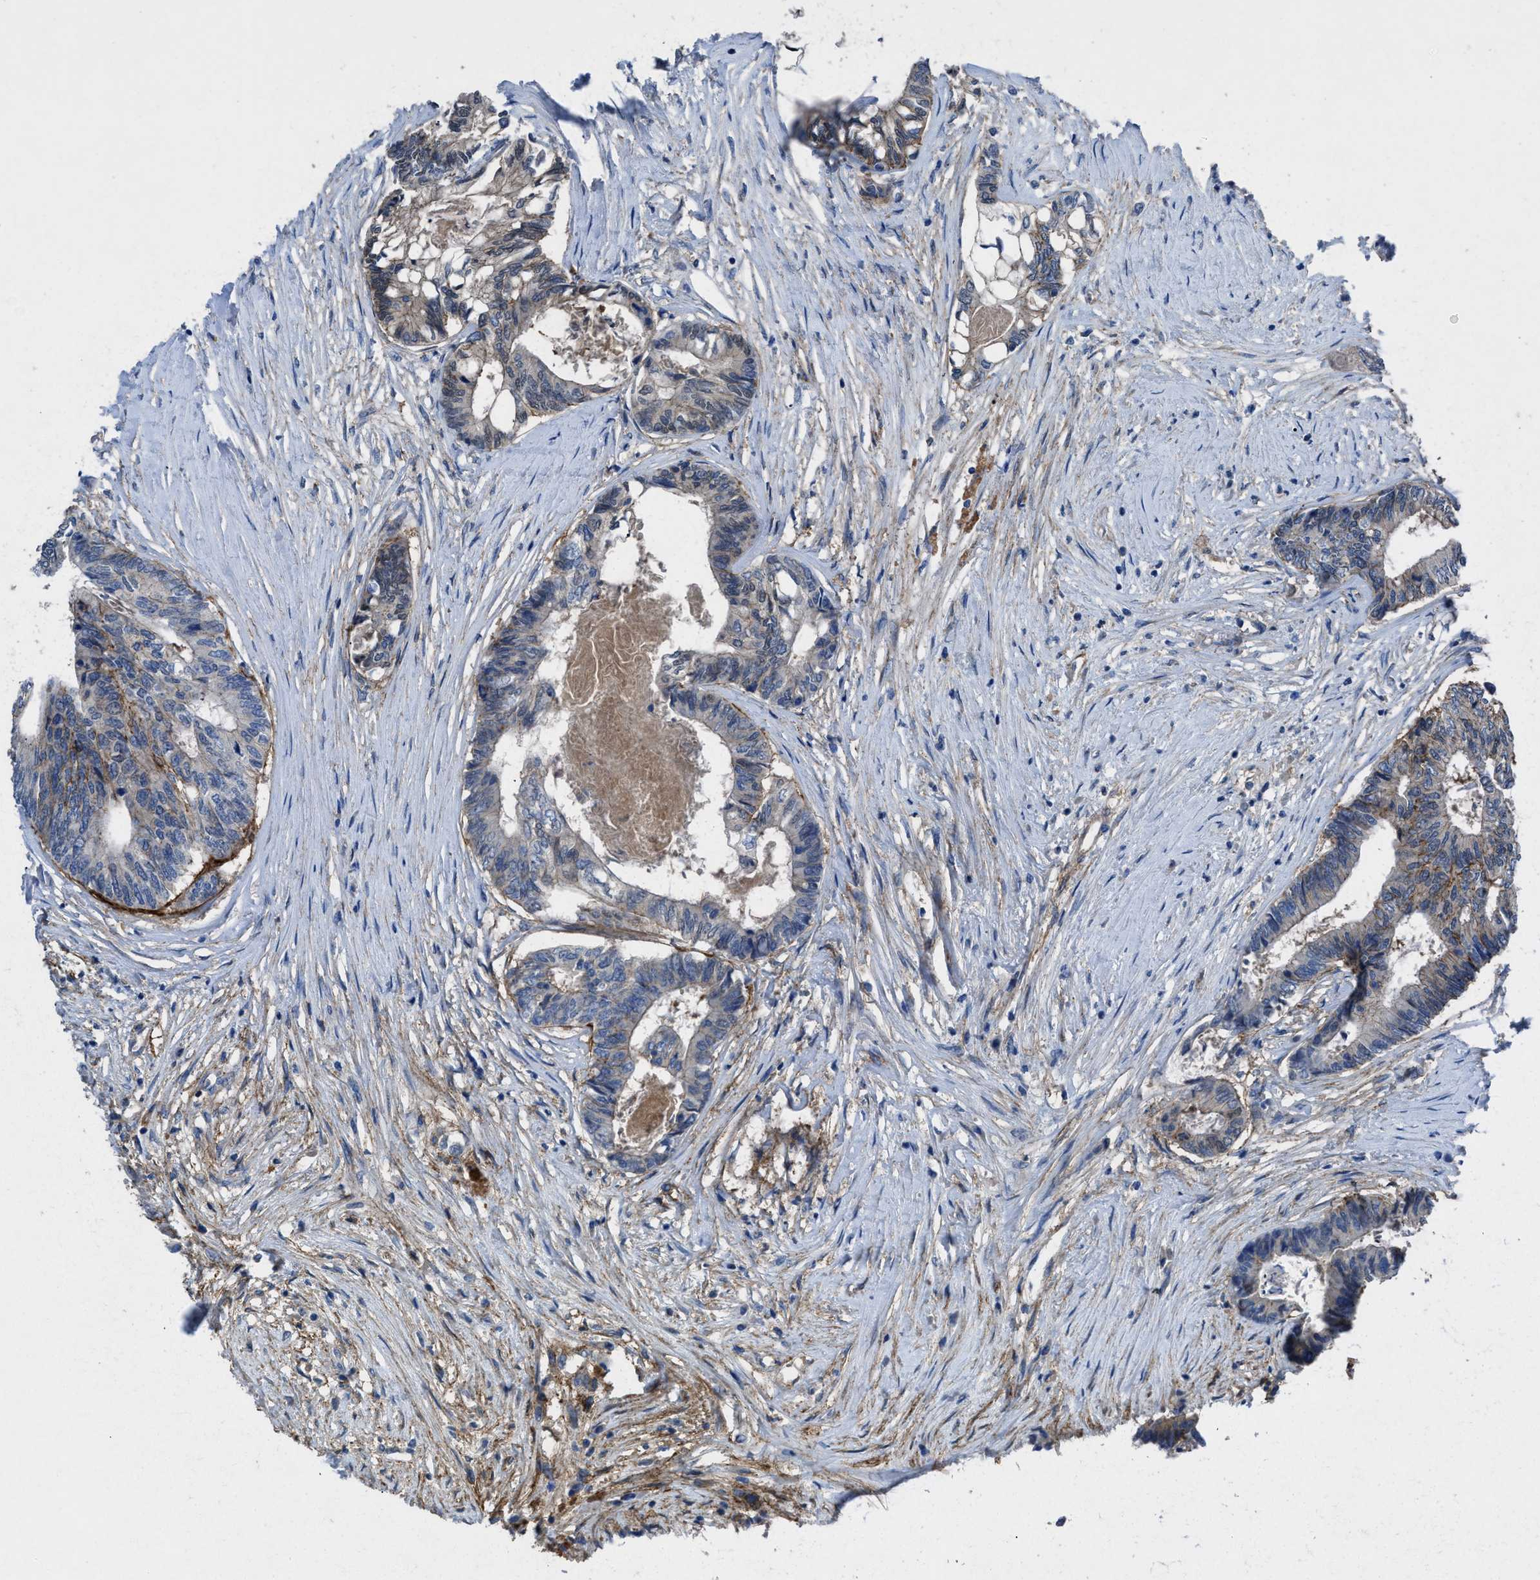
{"staining": {"intensity": "weak", "quantity": "<25%", "location": "cytoplasmic/membranous"}, "tissue": "colorectal cancer", "cell_type": "Tumor cells", "image_type": "cancer", "snomed": [{"axis": "morphology", "description": "Adenocarcinoma, NOS"}, {"axis": "topography", "description": "Rectum"}], "caption": "Tumor cells are negative for brown protein staining in colorectal adenocarcinoma.", "gene": "PTGFRN", "patient": {"sex": "male", "age": 63}}